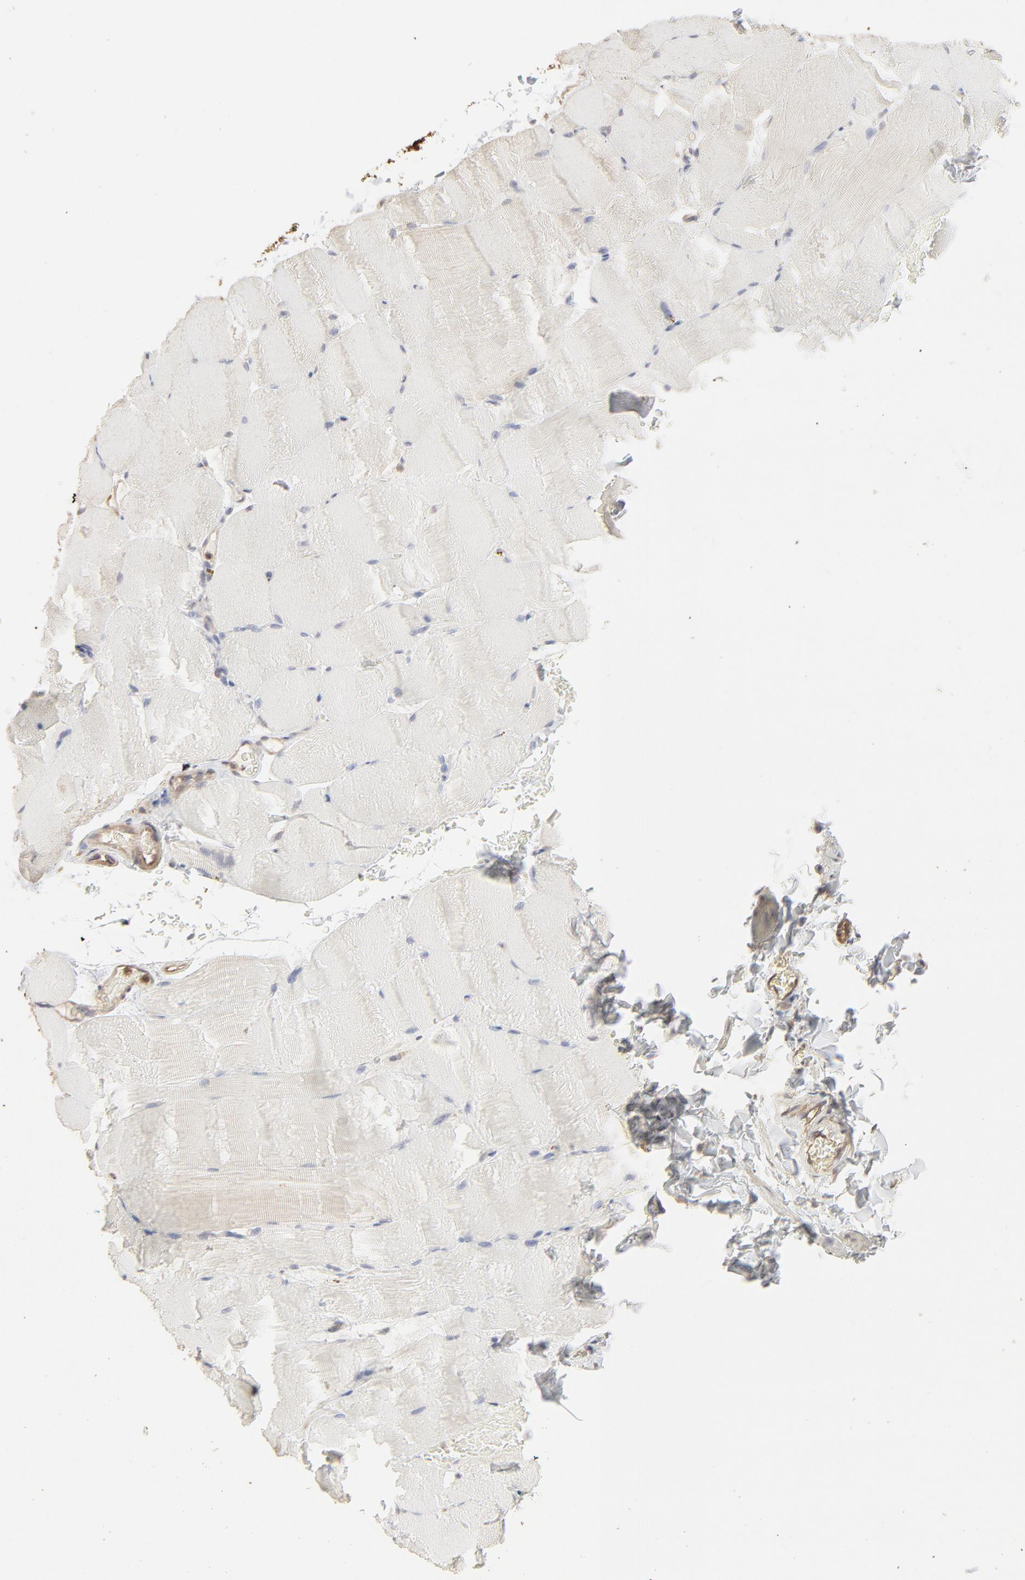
{"staining": {"intensity": "weak", "quantity": "25%-75%", "location": "cytoplasmic/membranous"}, "tissue": "skeletal muscle", "cell_type": "Myocytes", "image_type": "normal", "snomed": [{"axis": "morphology", "description": "Normal tissue, NOS"}, {"axis": "topography", "description": "Skeletal muscle"}], "caption": "This photomicrograph exhibits immunohistochemistry staining of unremarkable human skeletal muscle, with low weak cytoplasmic/membranous staining in about 25%-75% of myocytes.", "gene": "PPP2CA", "patient": {"sex": "female", "age": 37}}